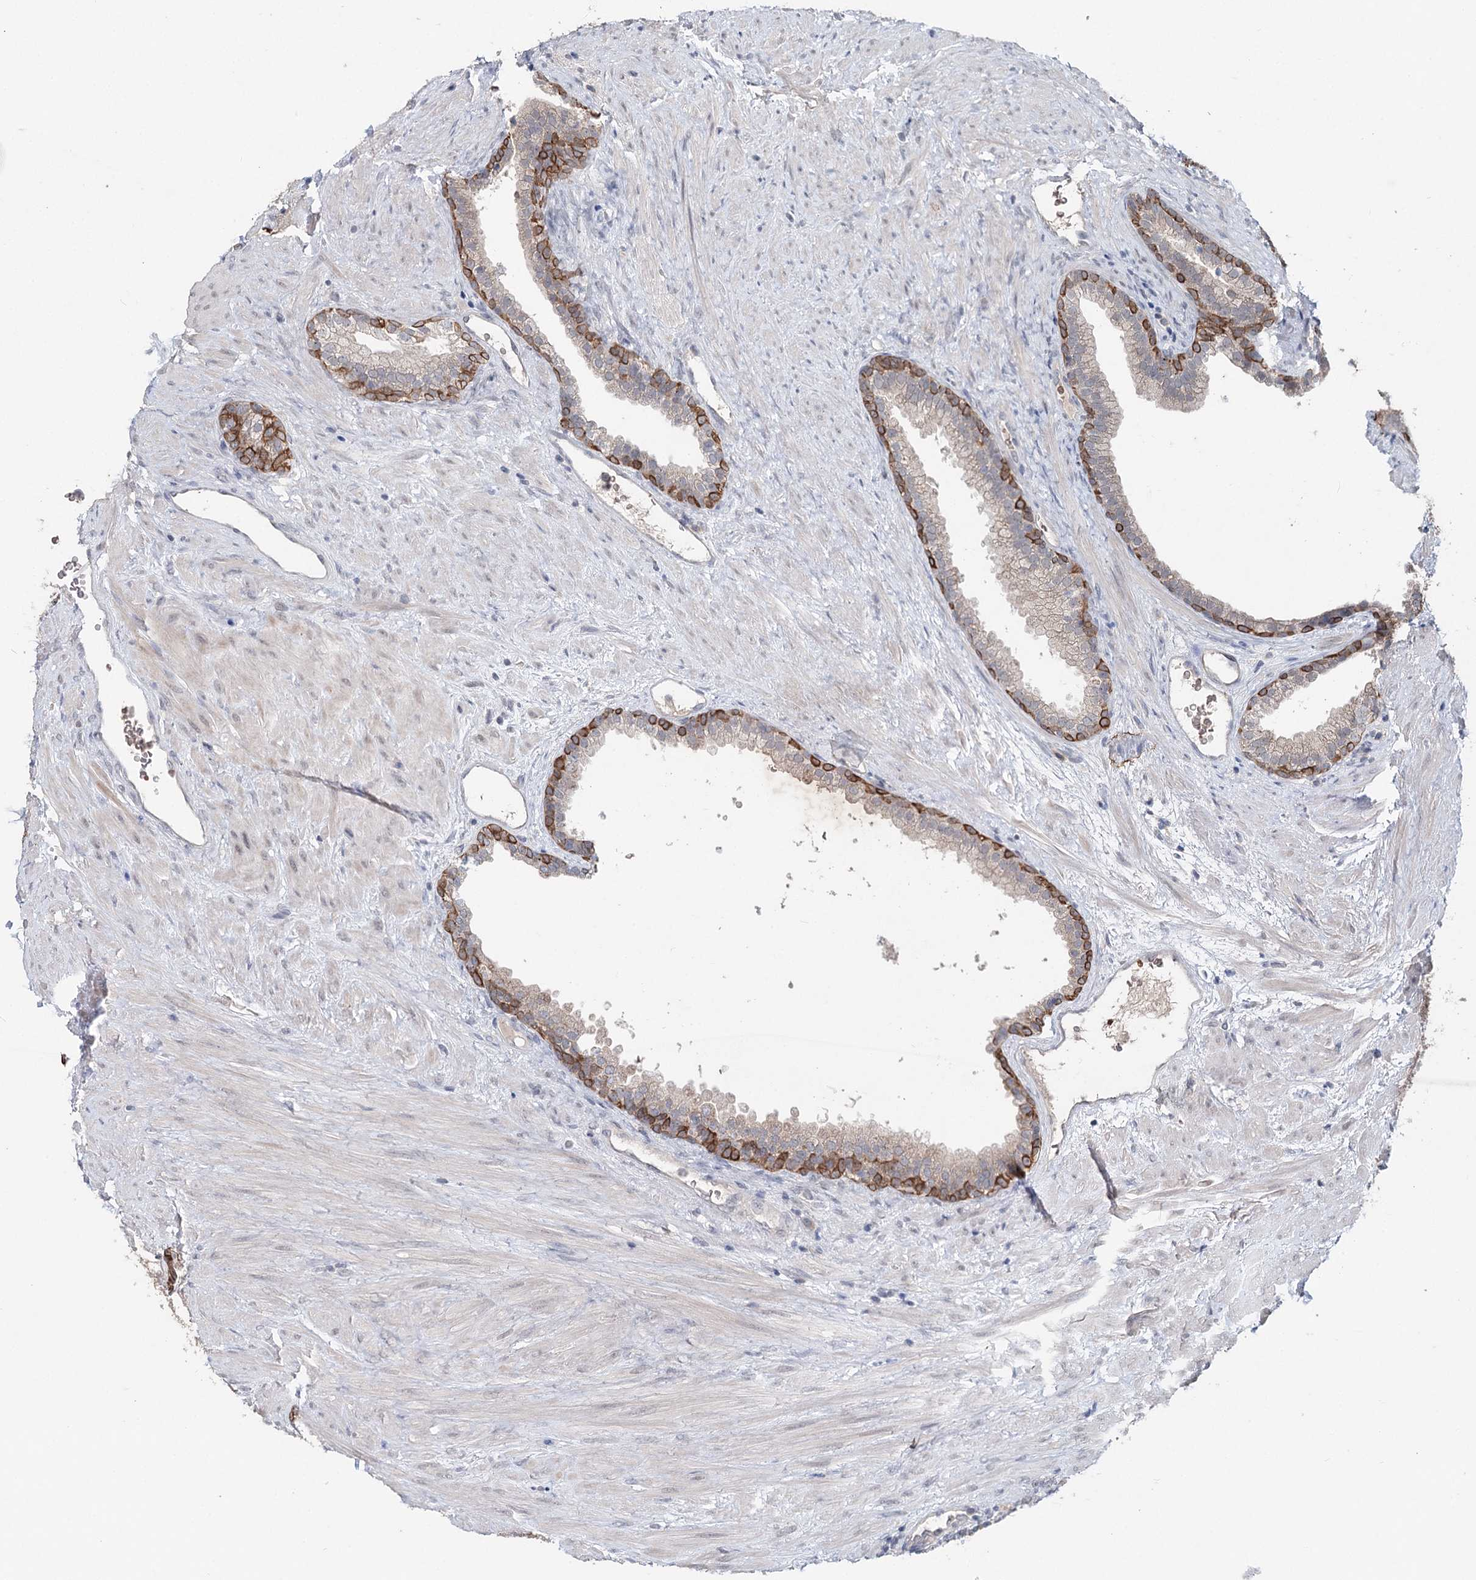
{"staining": {"intensity": "moderate", "quantity": "<25%", "location": "cytoplasmic/membranous"}, "tissue": "prostate", "cell_type": "Glandular cells", "image_type": "normal", "snomed": [{"axis": "morphology", "description": "Normal tissue, NOS"}, {"axis": "topography", "description": "Prostate"}], "caption": "DAB (3,3'-diaminobenzidine) immunohistochemical staining of benign prostate demonstrates moderate cytoplasmic/membranous protein expression in approximately <25% of glandular cells.", "gene": "FBXO7", "patient": {"sex": "male", "age": 76}}